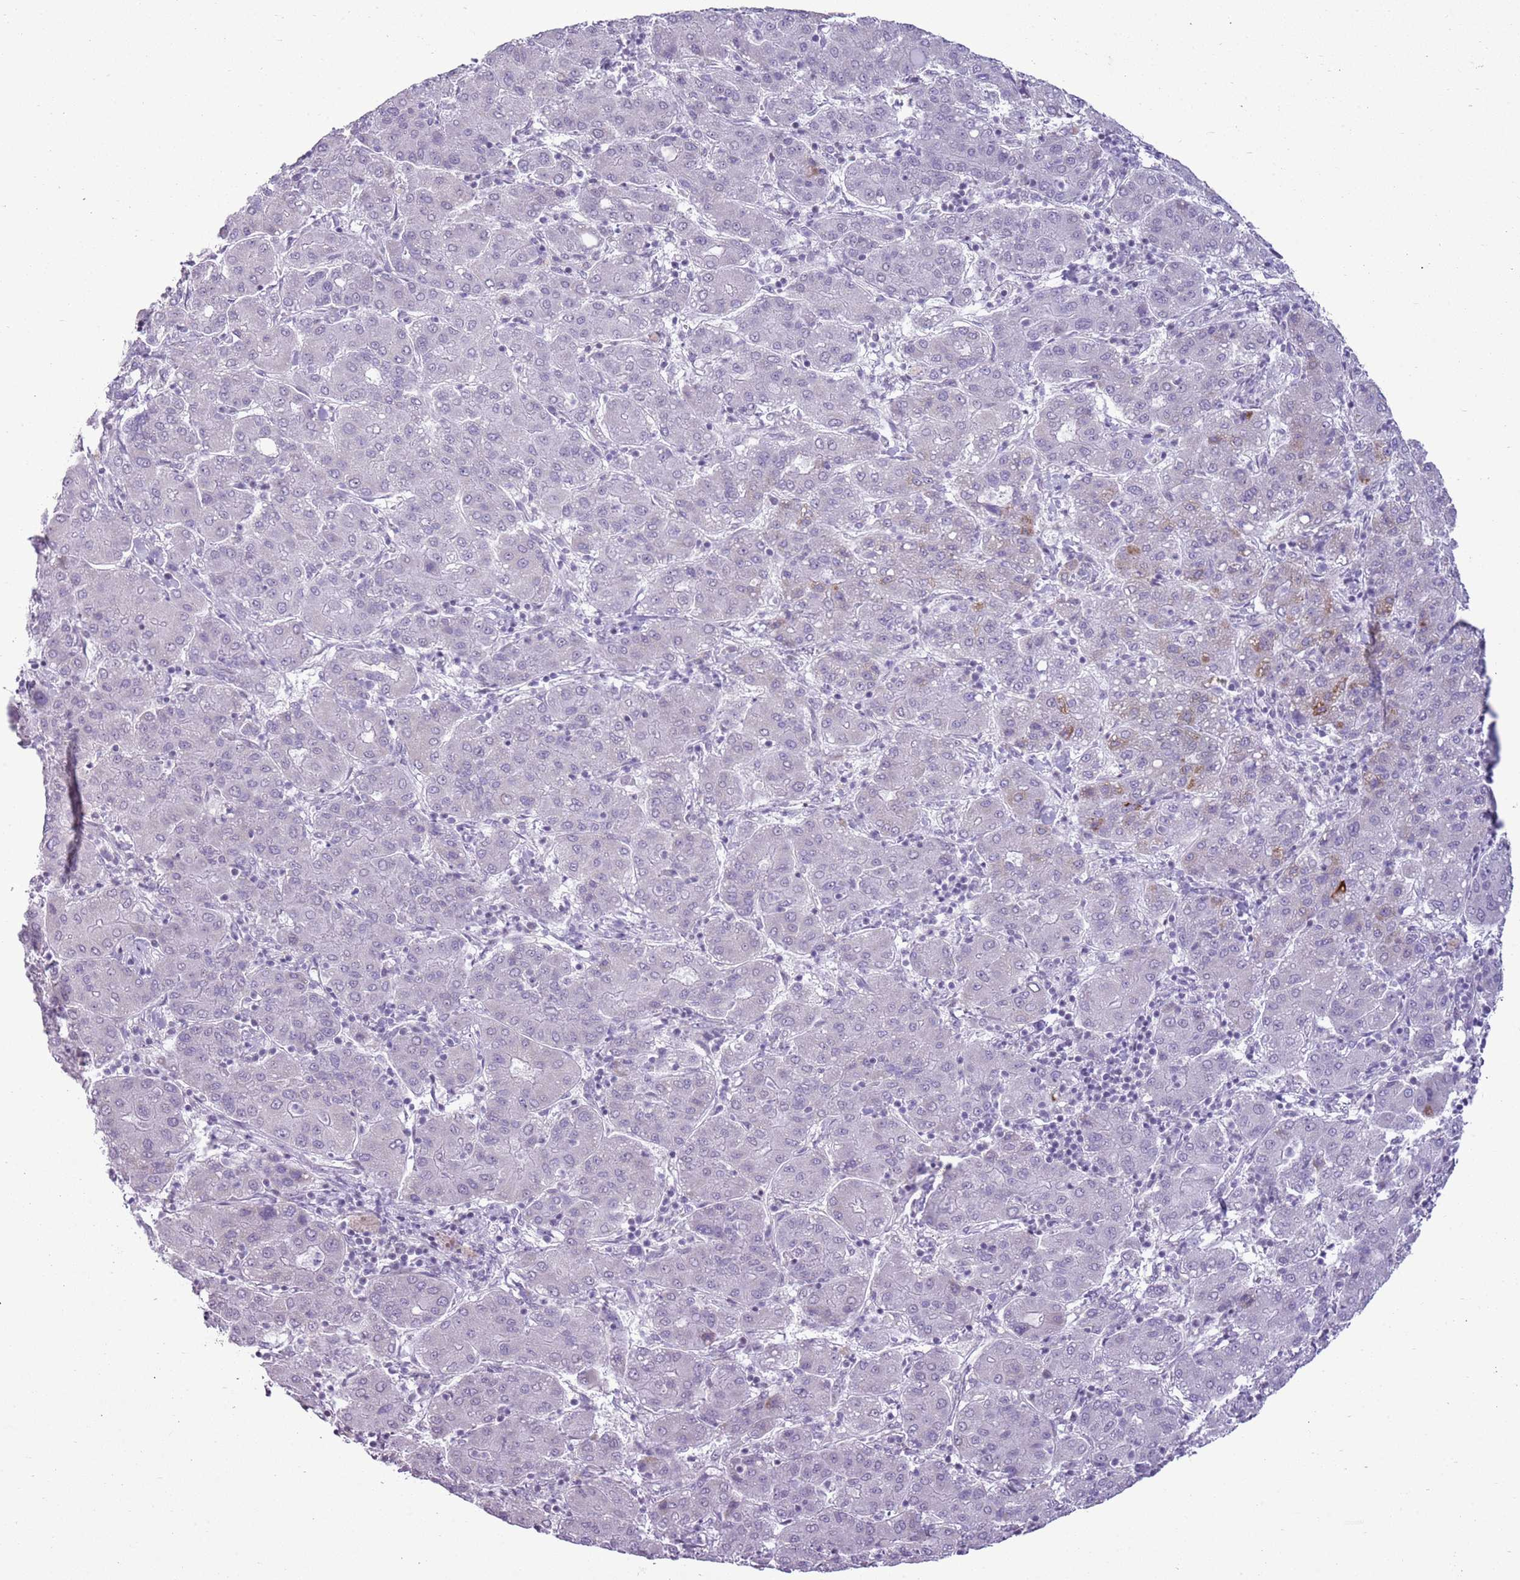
{"staining": {"intensity": "negative", "quantity": "none", "location": "none"}, "tissue": "liver cancer", "cell_type": "Tumor cells", "image_type": "cancer", "snomed": [{"axis": "morphology", "description": "Carcinoma, Hepatocellular, NOS"}, {"axis": "topography", "description": "Liver"}], "caption": "DAB (3,3'-diaminobenzidine) immunohistochemical staining of liver cancer shows no significant expression in tumor cells. (Brightfield microscopy of DAB (3,3'-diaminobenzidine) immunohistochemistry at high magnification).", "gene": "RPL3L", "patient": {"sex": "male", "age": 65}}